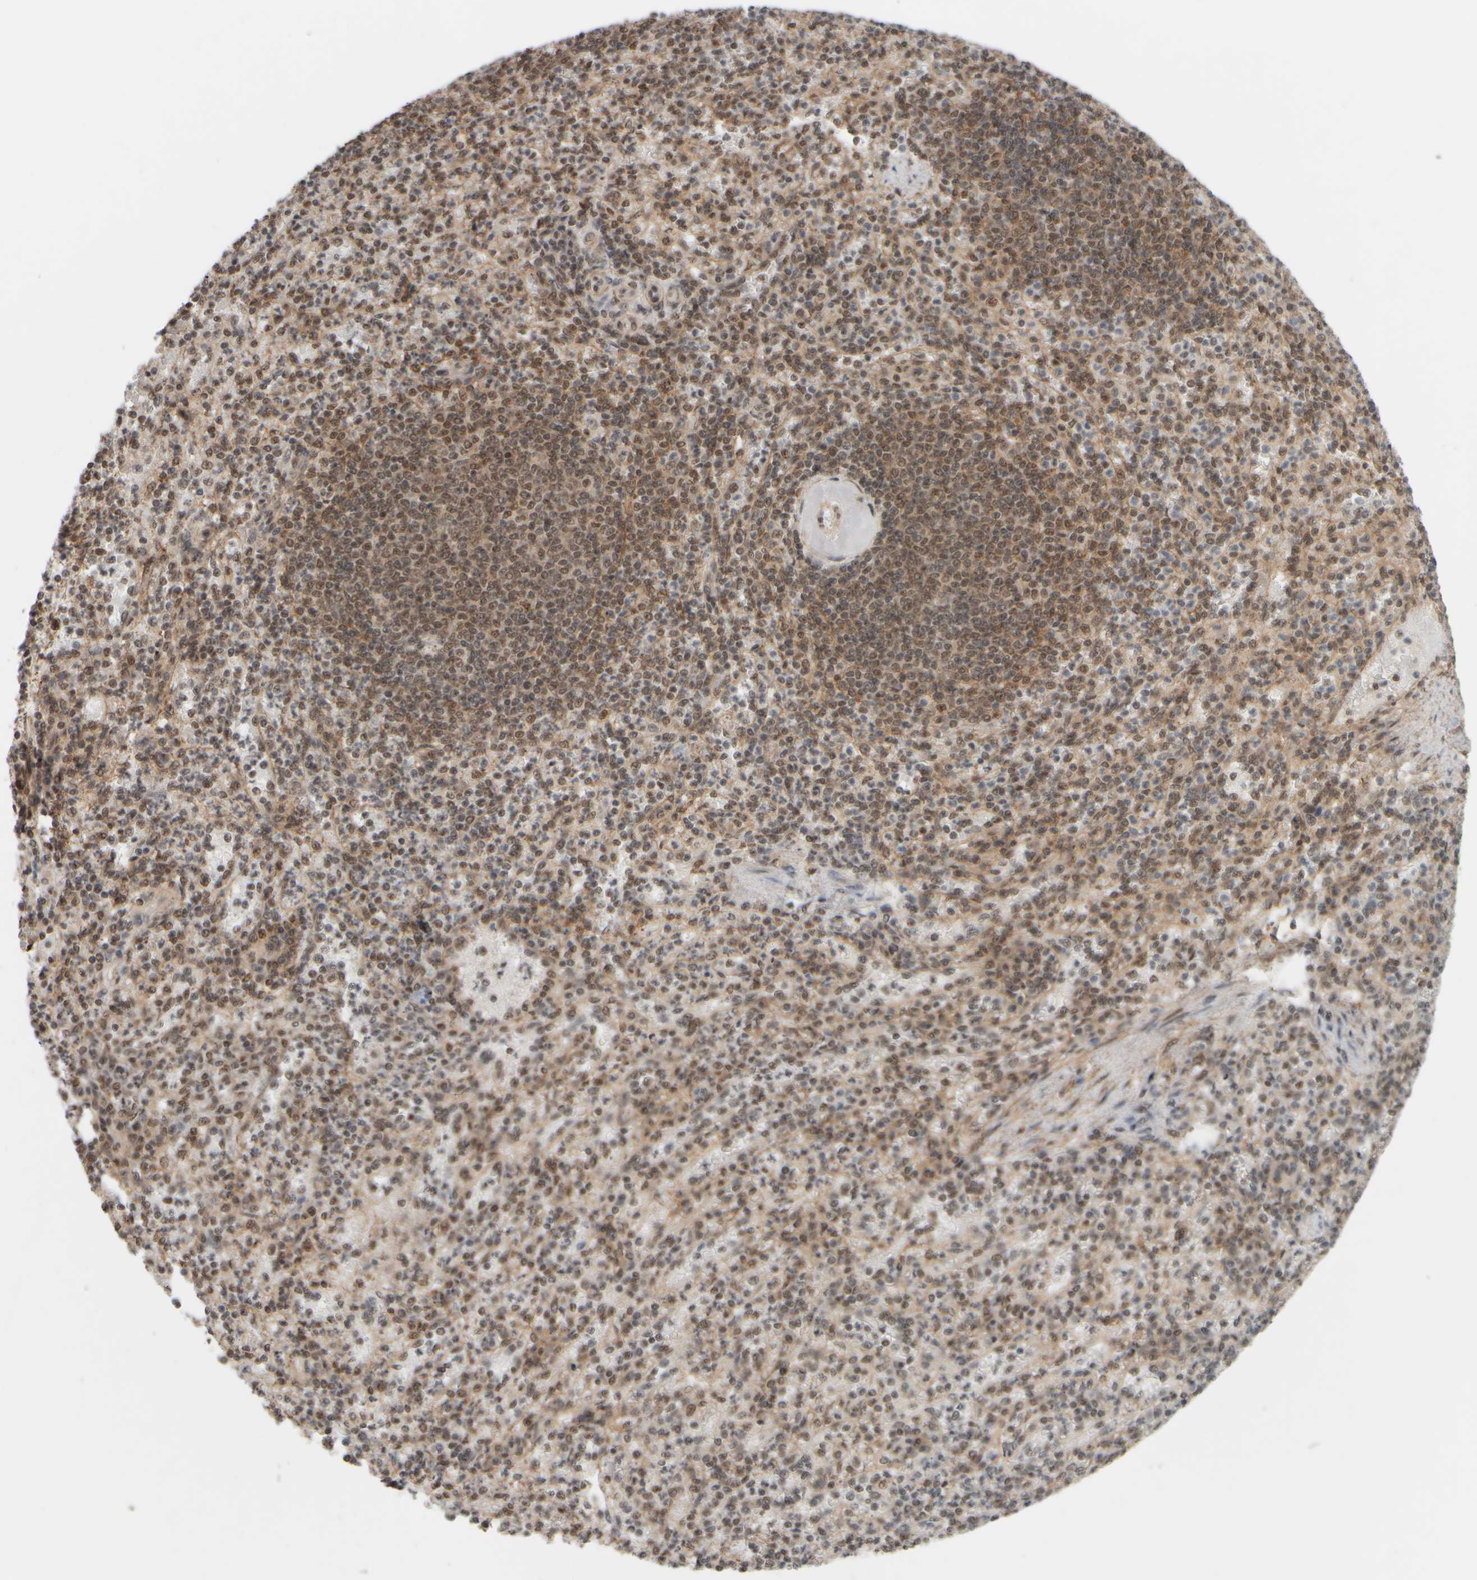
{"staining": {"intensity": "weak", "quantity": "25%-75%", "location": "cytoplasmic/membranous,nuclear"}, "tissue": "spleen", "cell_type": "Cells in red pulp", "image_type": "normal", "snomed": [{"axis": "morphology", "description": "Normal tissue, NOS"}, {"axis": "topography", "description": "Spleen"}], "caption": "Protein staining reveals weak cytoplasmic/membranous,nuclear positivity in approximately 25%-75% of cells in red pulp in unremarkable spleen.", "gene": "SYNRG", "patient": {"sex": "female", "age": 74}}